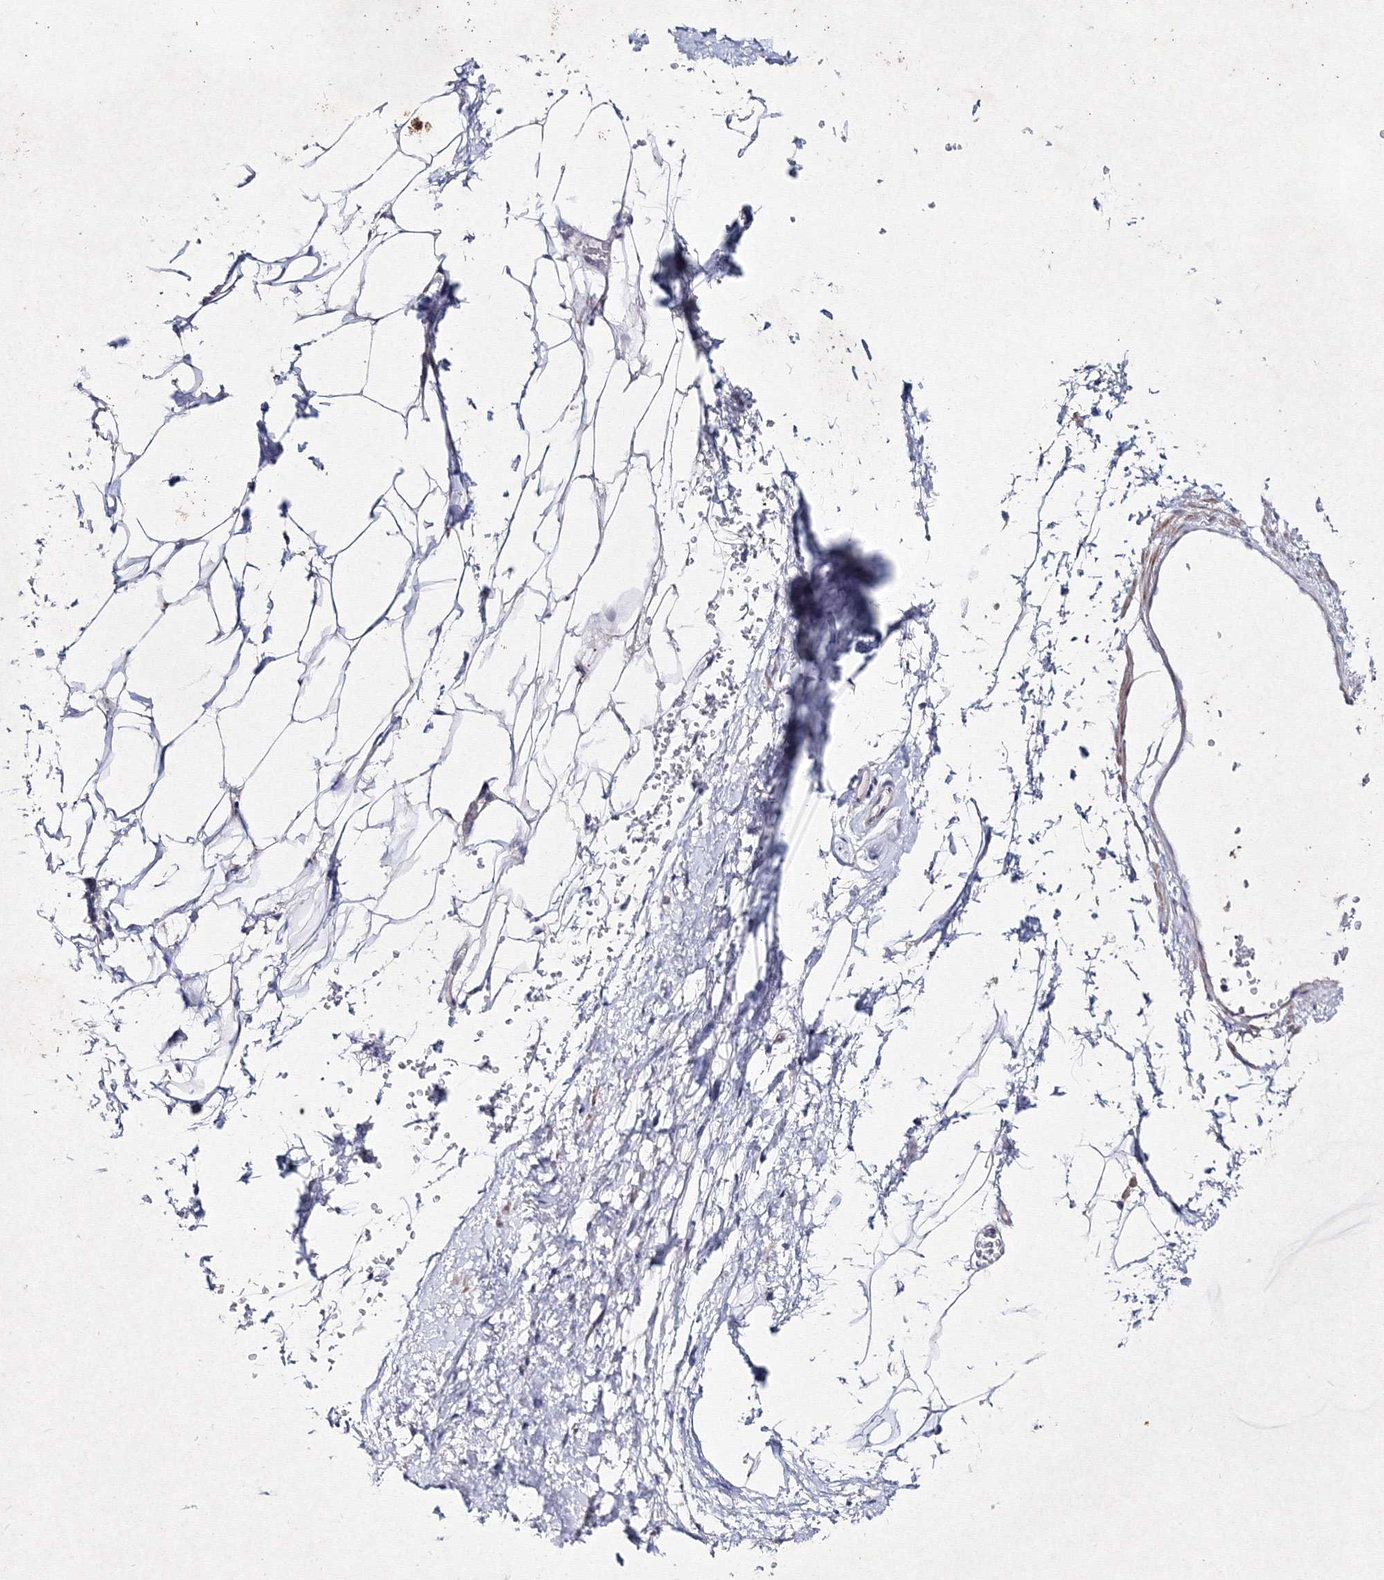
{"staining": {"intensity": "weak", "quantity": ">75%", "location": "cytoplasmic/membranous"}, "tissue": "adipose tissue", "cell_type": "Adipocytes", "image_type": "normal", "snomed": [{"axis": "morphology", "description": "Normal tissue, NOS"}, {"axis": "morphology", "description": "Adenocarcinoma, Low grade"}, {"axis": "topography", "description": "Prostate"}, {"axis": "topography", "description": "Peripheral nerve tissue"}], "caption": "Immunohistochemistry image of unremarkable adipose tissue: adipose tissue stained using IHC shows low levels of weak protein expression localized specifically in the cytoplasmic/membranous of adipocytes, appearing as a cytoplasmic/membranous brown color.", "gene": "SMIM29", "patient": {"sex": "male", "age": 63}}